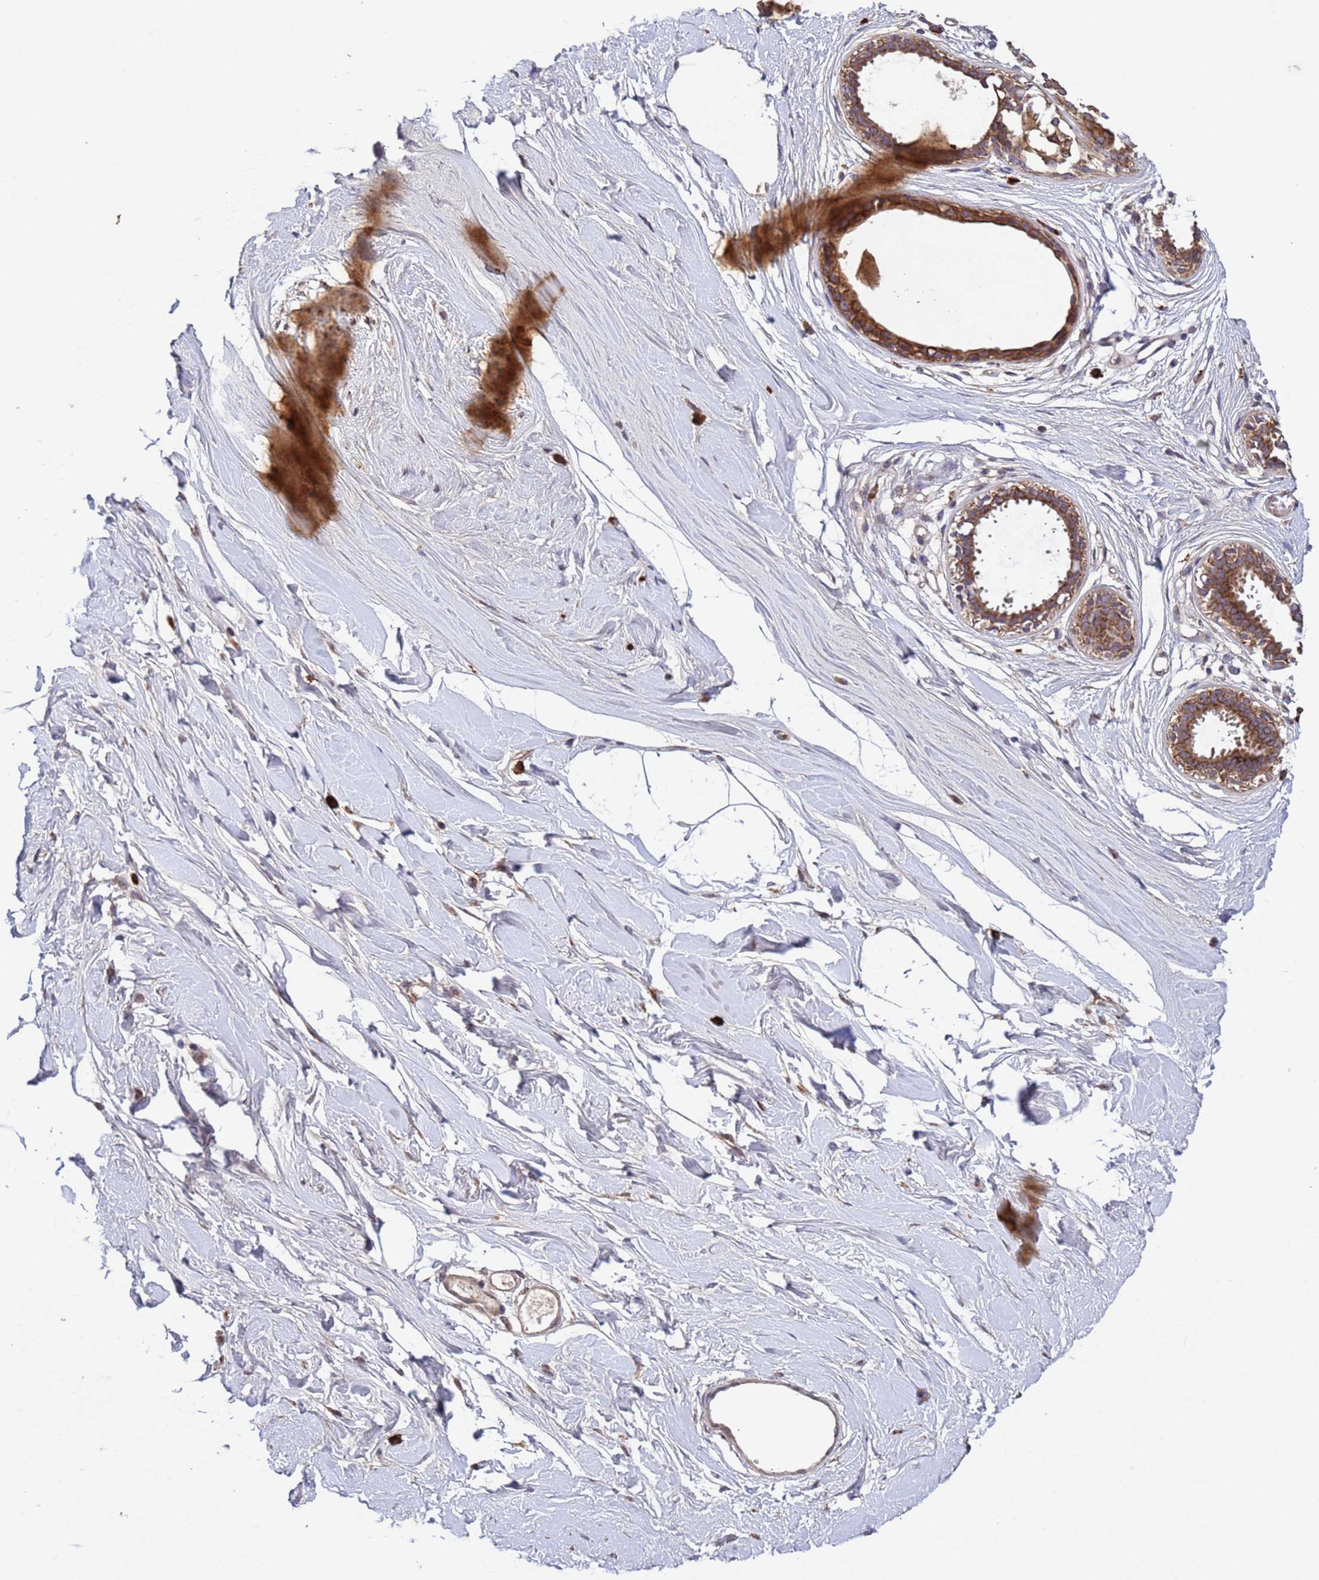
{"staining": {"intensity": "negative", "quantity": "none", "location": "none"}, "tissue": "breast", "cell_type": "Adipocytes", "image_type": "normal", "snomed": [{"axis": "morphology", "description": "Normal tissue, NOS"}, {"axis": "topography", "description": "Breast"}], "caption": "A histopathology image of human breast is negative for staining in adipocytes. (Stains: DAB (3,3'-diaminobenzidine) immunohistochemistry with hematoxylin counter stain, Microscopy: brightfield microscopy at high magnification).", "gene": "FASTKD1", "patient": {"sex": "female", "age": 45}}